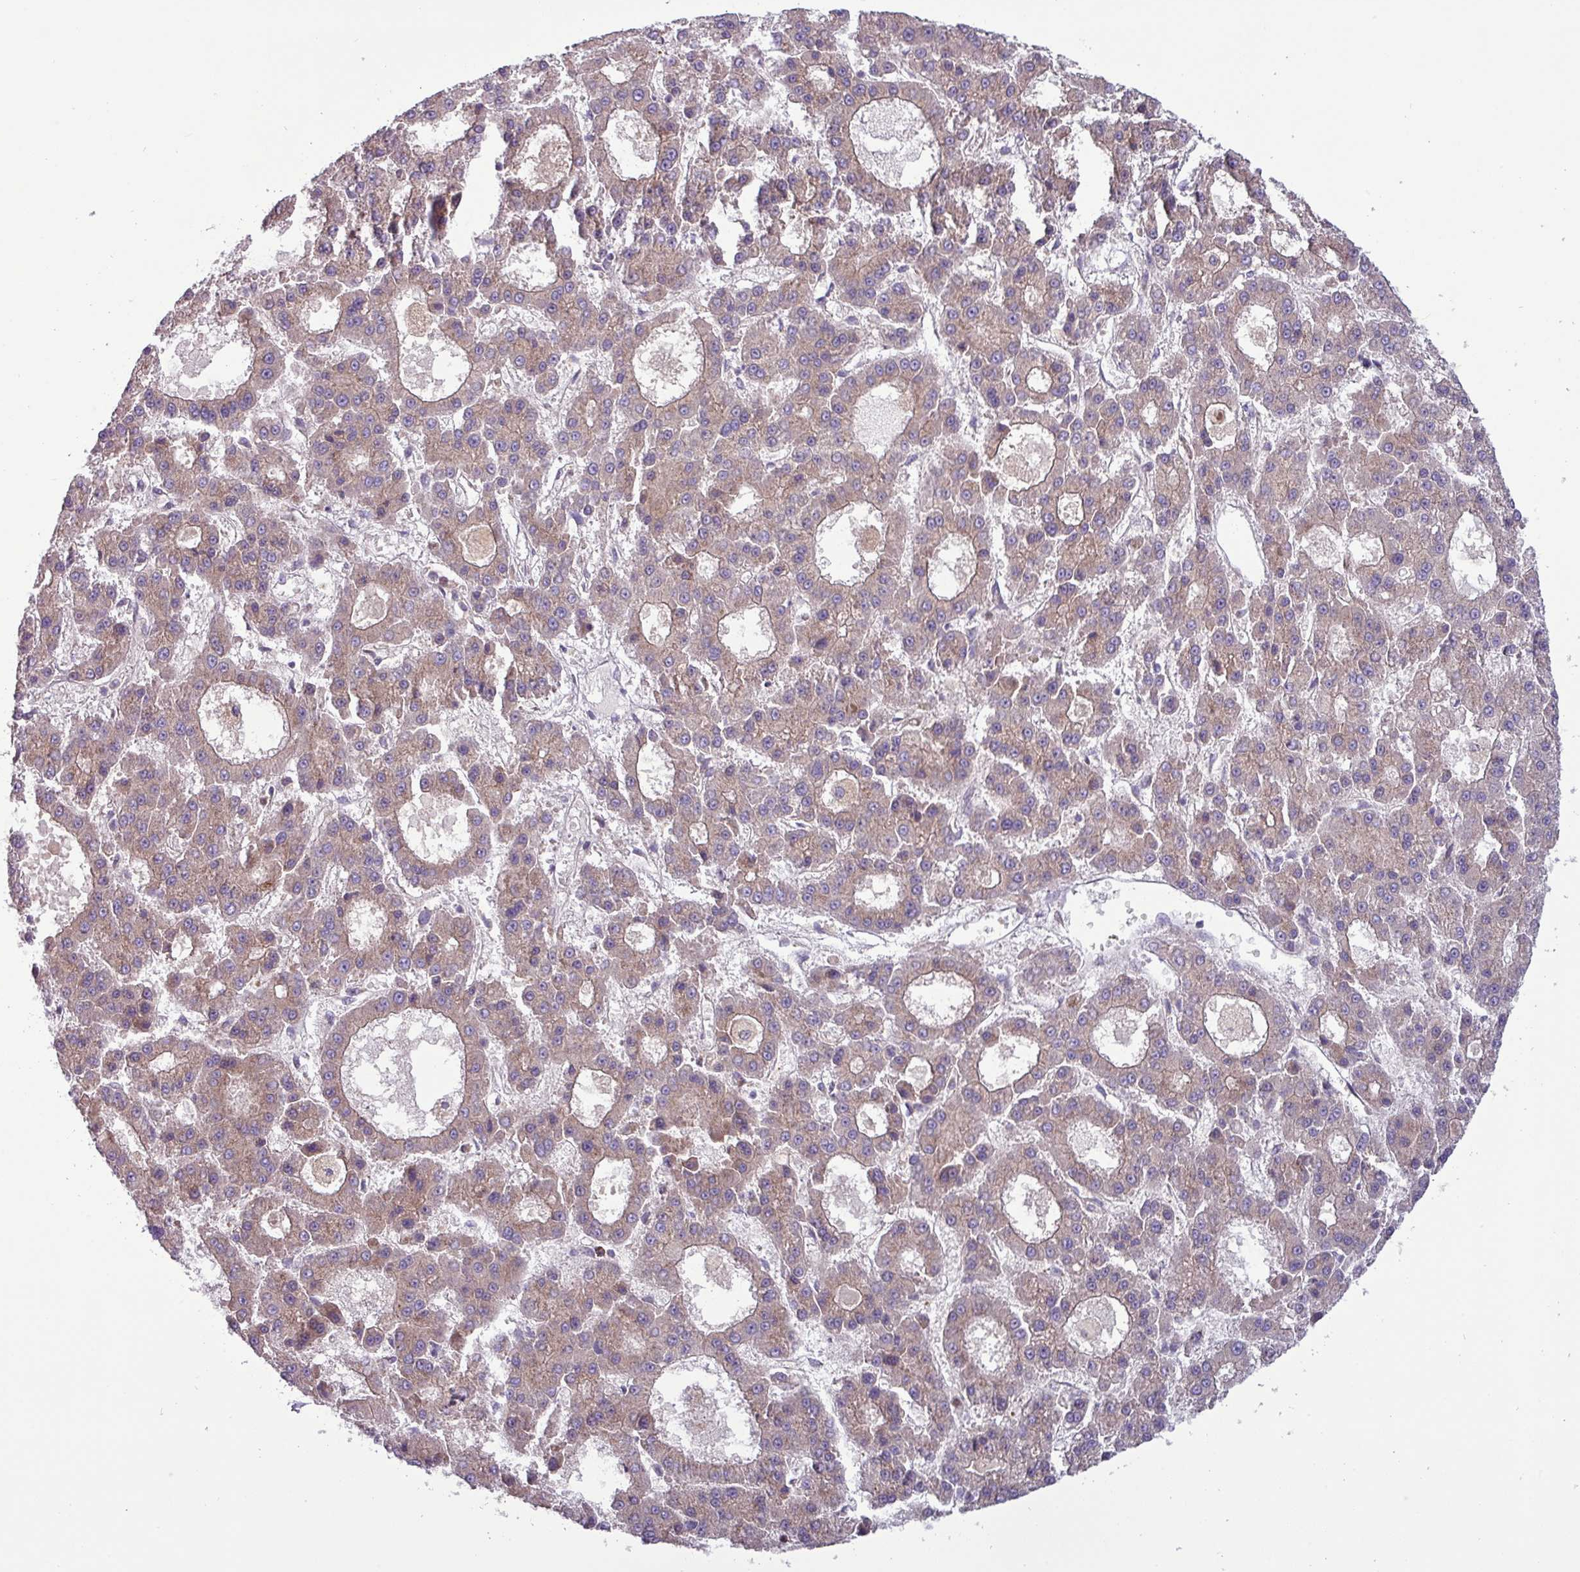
{"staining": {"intensity": "weak", "quantity": "25%-75%", "location": "cytoplasmic/membranous"}, "tissue": "liver cancer", "cell_type": "Tumor cells", "image_type": "cancer", "snomed": [{"axis": "morphology", "description": "Carcinoma, Hepatocellular, NOS"}, {"axis": "topography", "description": "Liver"}], "caption": "A histopathology image of hepatocellular carcinoma (liver) stained for a protein exhibits weak cytoplasmic/membranous brown staining in tumor cells. (Brightfield microscopy of DAB IHC at high magnification).", "gene": "RAB19", "patient": {"sex": "male", "age": 70}}